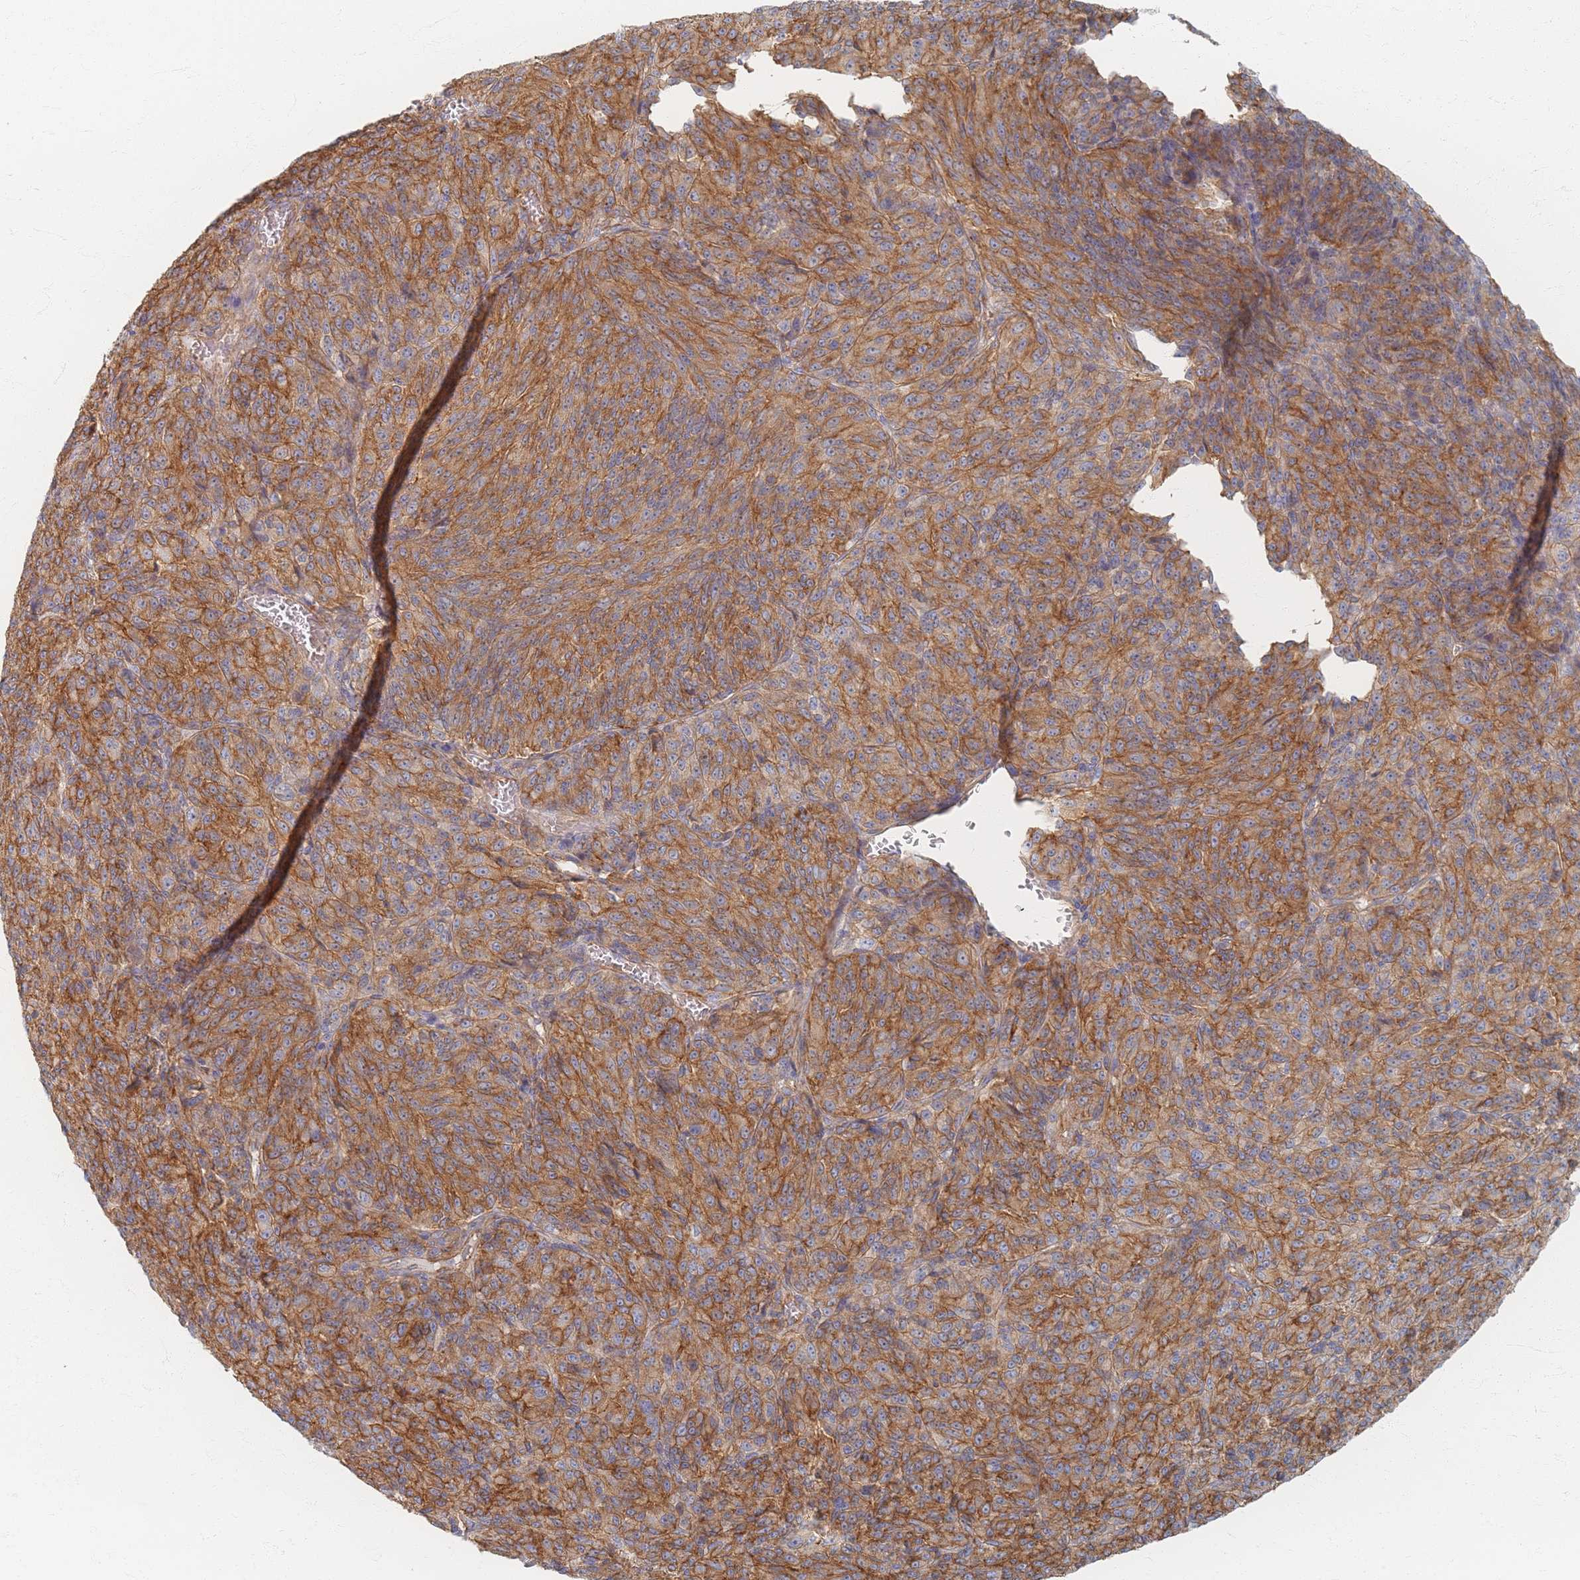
{"staining": {"intensity": "moderate", "quantity": ">75%", "location": "cytoplasmic/membranous"}, "tissue": "melanoma", "cell_type": "Tumor cells", "image_type": "cancer", "snomed": [{"axis": "morphology", "description": "Malignant melanoma, Metastatic site"}, {"axis": "topography", "description": "Brain"}], "caption": "This photomicrograph displays melanoma stained with immunohistochemistry (IHC) to label a protein in brown. The cytoplasmic/membranous of tumor cells show moderate positivity for the protein. Nuclei are counter-stained blue.", "gene": "GNB1", "patient": {"sex": "female", "age": 56}}